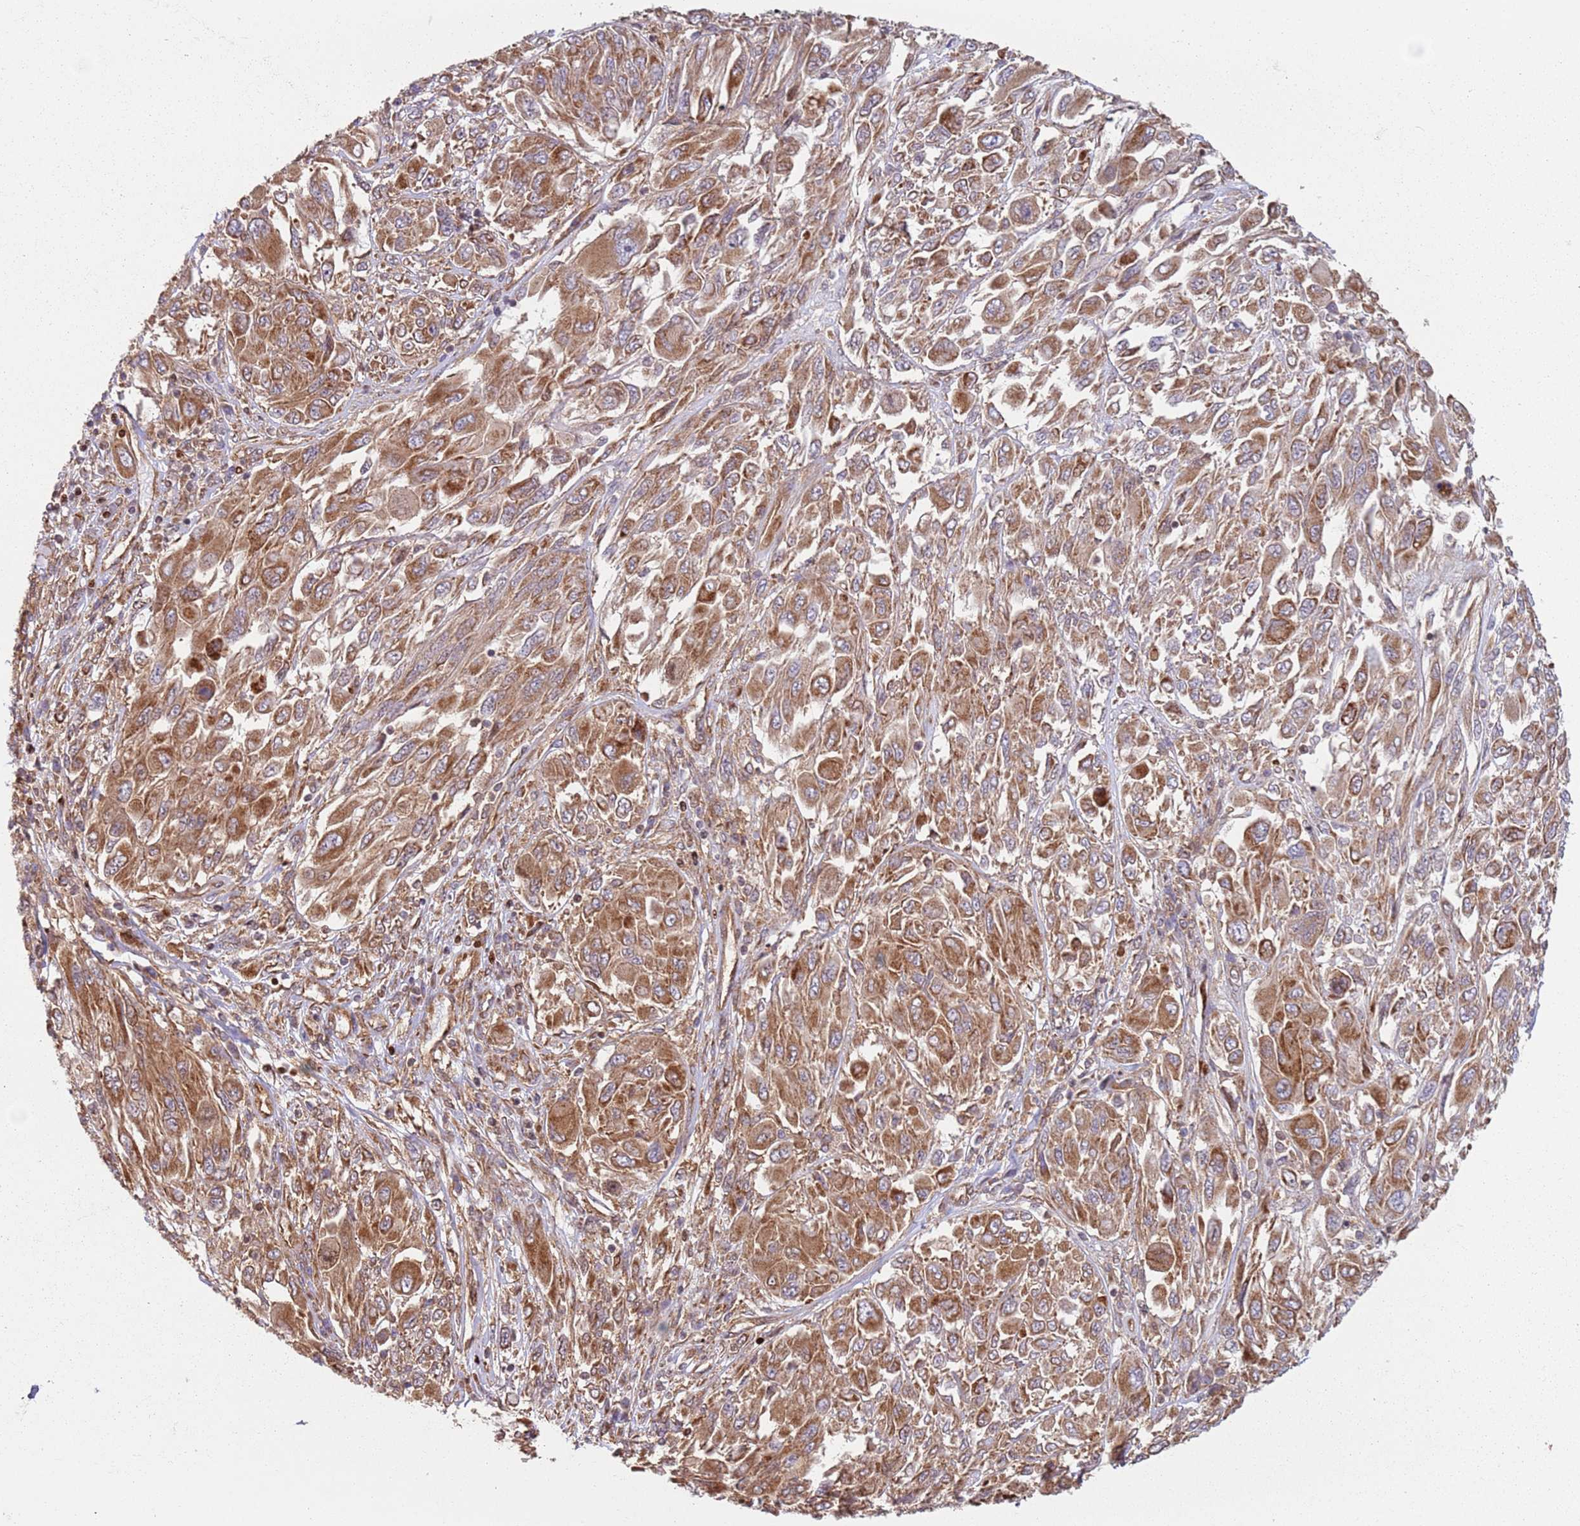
{"staining": {"intensity": "moderate", "quantity": ">75%", "location": "cytoplasmic/membranous"}, "tissue": "melanoma", "cell_type": "Tumor cells", "image_type": "cancer", "snomed": [{"axis": "morphology", "description": "Malignant melanoma, NOS"}, {"axis": "topography", "description": "Skin"}], "caption": "Malignant melanoma stained with immunohistochemistry (IHC) reveals moderate cytoplasmic/membranous positivity in about >75% of tumor cells. The staining is performed using DAB brown chromogen to label protein expression. The nuclei are counter-stained blue using hematoxylin.", "gene": "HNRNPLL", "patient": {"sex": "female", "age": 91}}